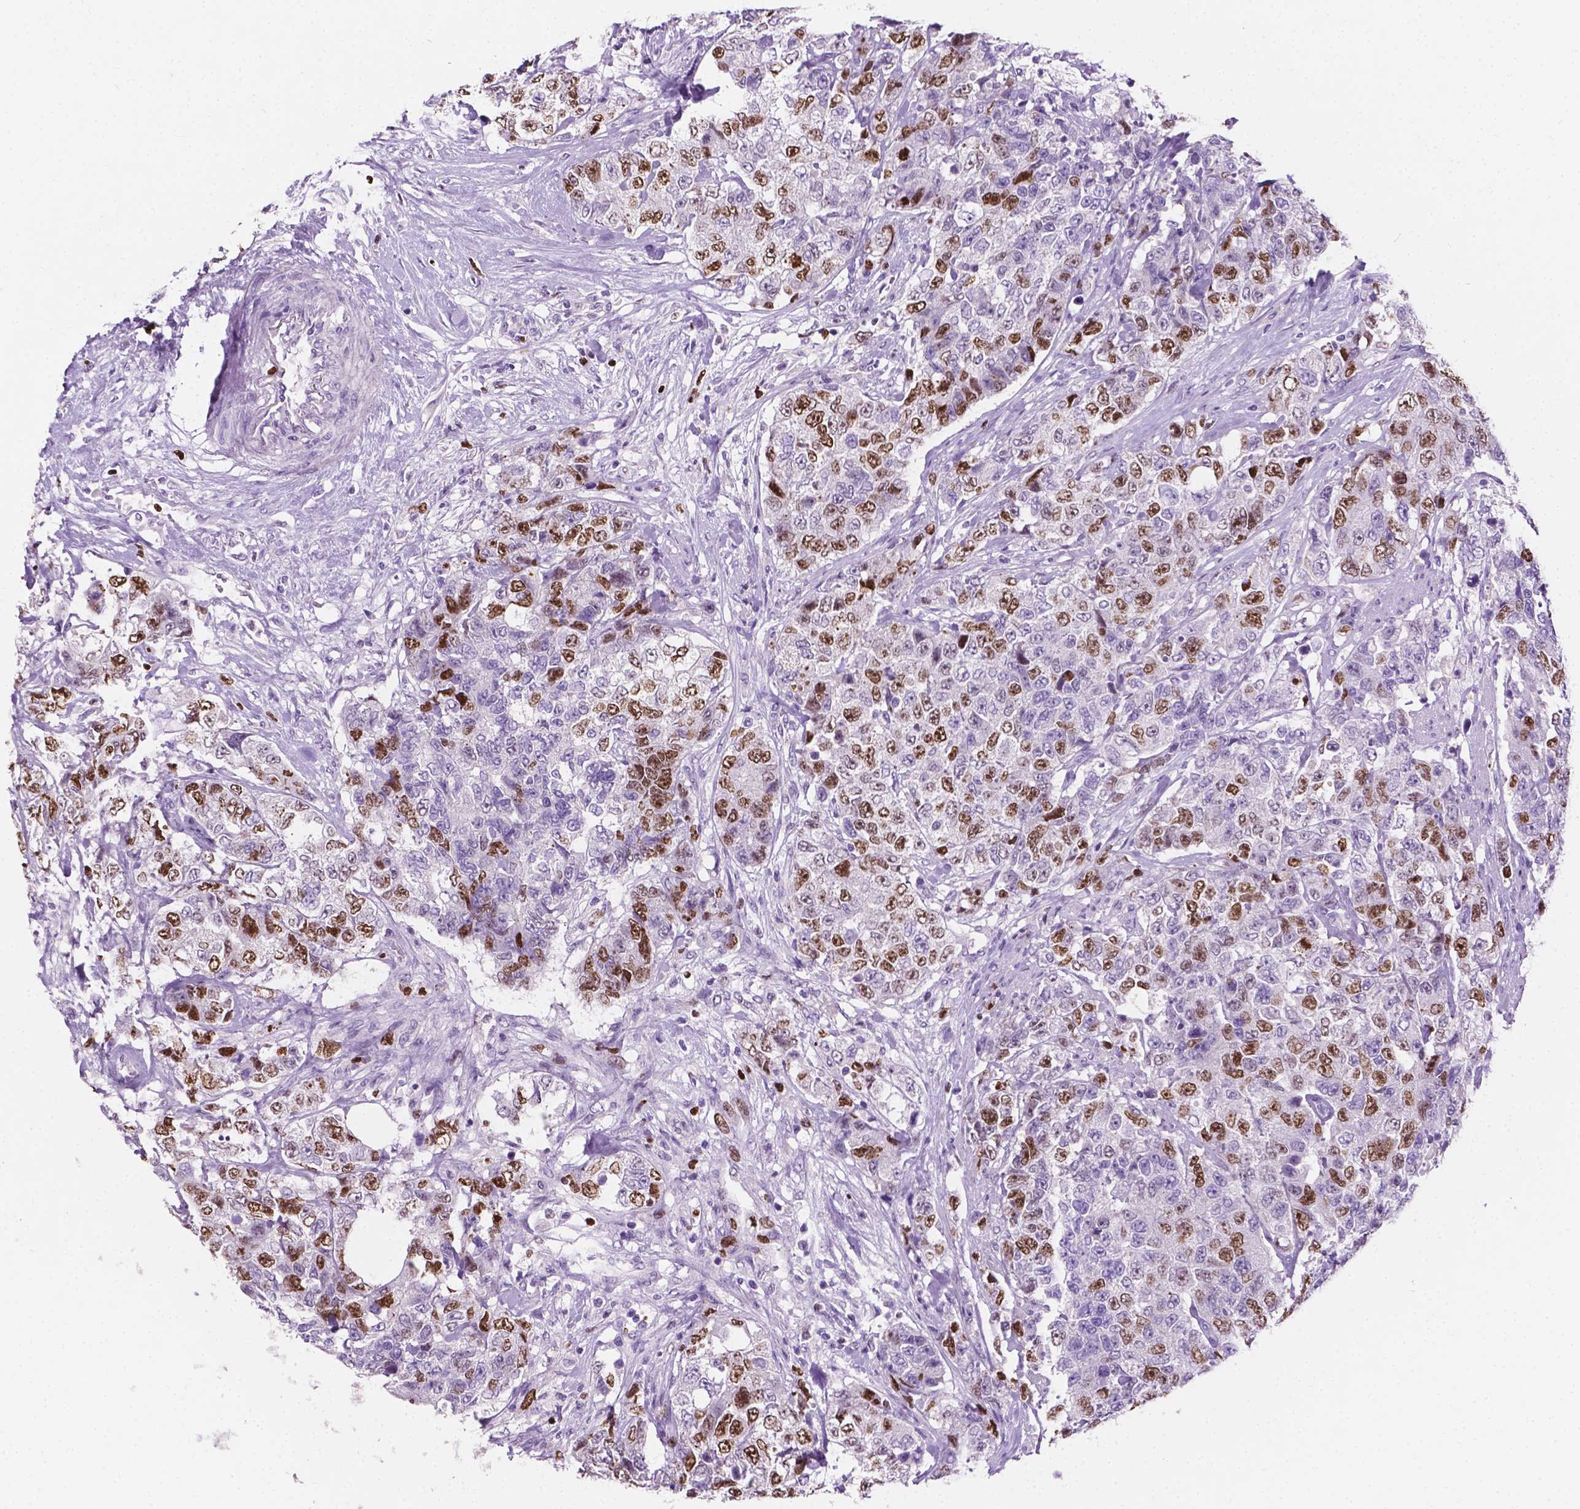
{"staining": {"intensity": "moderate", "quantity": "25%-75%", "location": "nuclear"}, "tissue": "urothelial cancer", "cell_type": "Tumor cells", "image_type": "cancer", "snomed": [{"axis": "morphology", "description": "Urothelial carcinoma, High grade"}, {"axis": "topography", "description": "Urinary bladder"}], "caption": "There is medium levels of moderate nuclear expression in tumor cells of urothelial cancer, as demonstrated by immunohistochemical staining (brown color).", "gene": "SIAH2", "patient": {"sex": "female", "age": 78}}